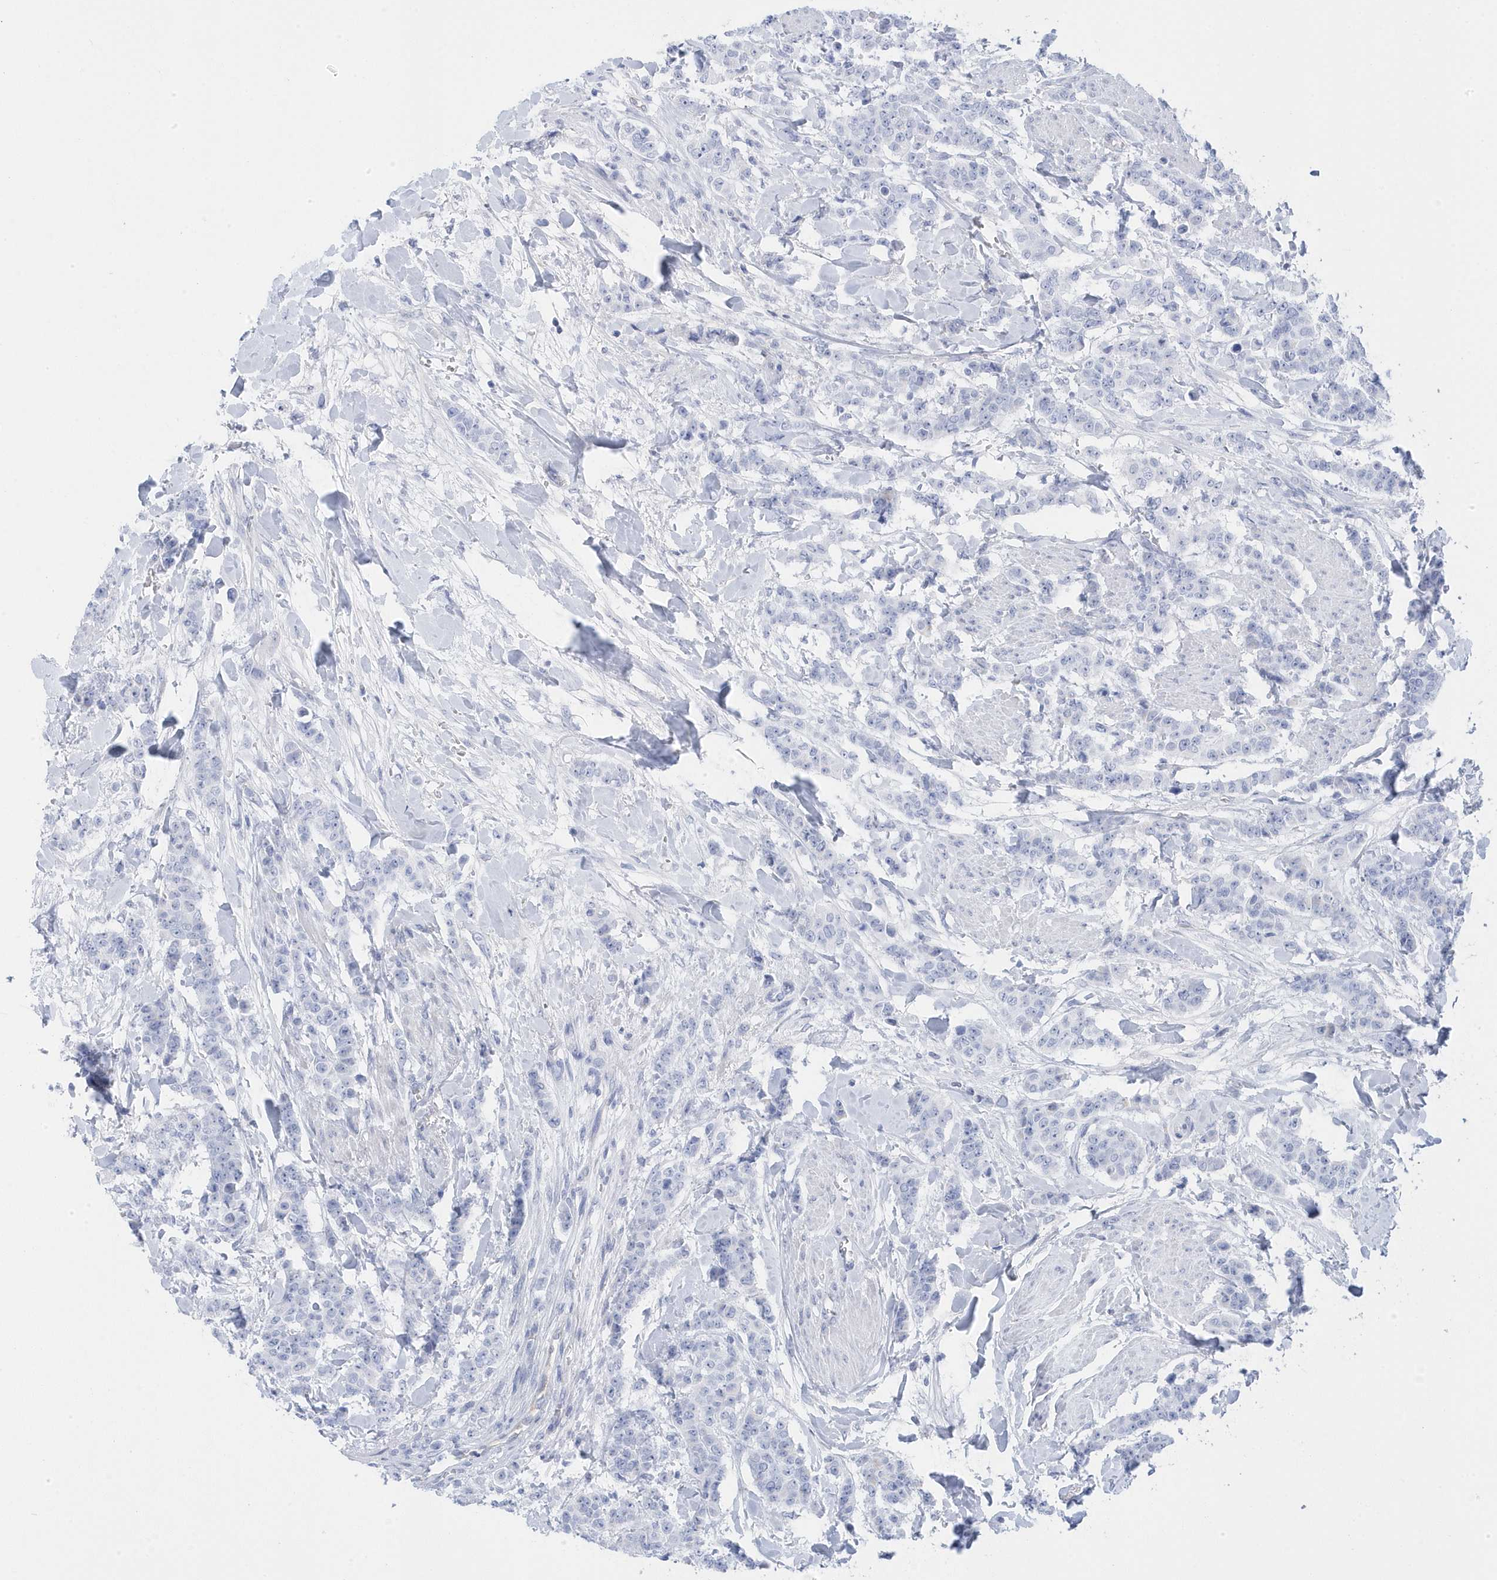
{"staining": {"intensity": "negative", "quantity": "none", "location": "none"}, "tissue": "breast cancer", "cell_type": "Tumor cells", "image_type": "cancer", "snomed": [{"axis": "morphology", "description": "Duct carcinoma"}, {"axis": "topography", "description": "Breast"}], "caption": "Tumor cells show no significant protein expression in intraductal carcinoma (breast). Nuclei are stained in blue.", "gene": "ANAPC1", "patient": {"sex": "female", "age": 40}}